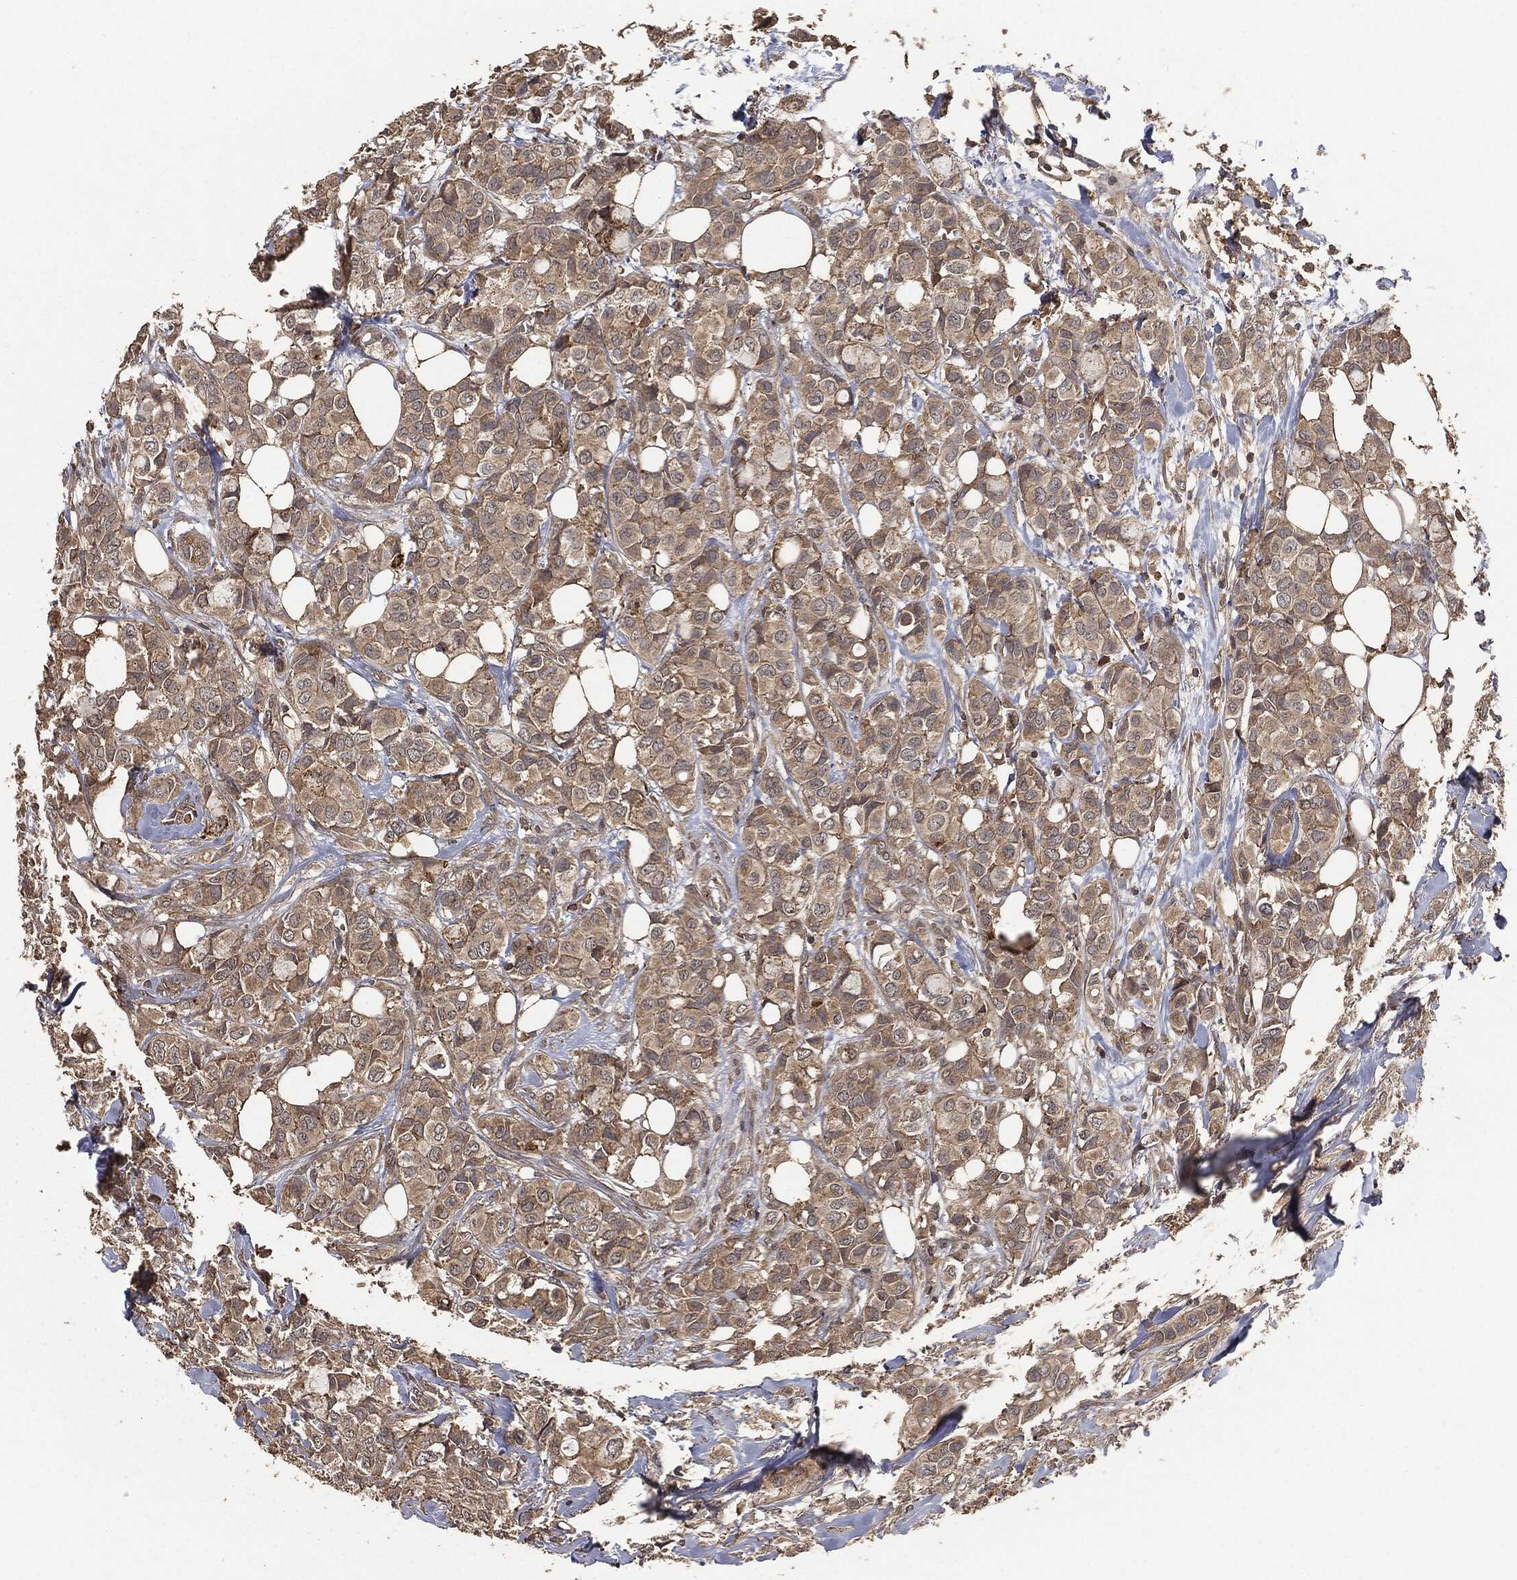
{"staining": {"intensity": "weak", "quantity": ">75%", "location": "cytoplasmic/membranous"}, "tissue": "breast cancer", "cell_type": "Tumor cells", "image_type": "cancer", "snomed": [{"axis": "morphology", "description": "Duct carcinoma"}, {"axis": "topography", "description": "Breast"}], "caption": "IHC (DAB (3,3'-diaminobenzidine)) staining of breast infiltrating ductal carcinoma displays weak cytoplasmic/membranous protein staining in about >75% of tumor cells.", "gene": "ERBIN", "patient": {"sex": "female", "age": 85}}